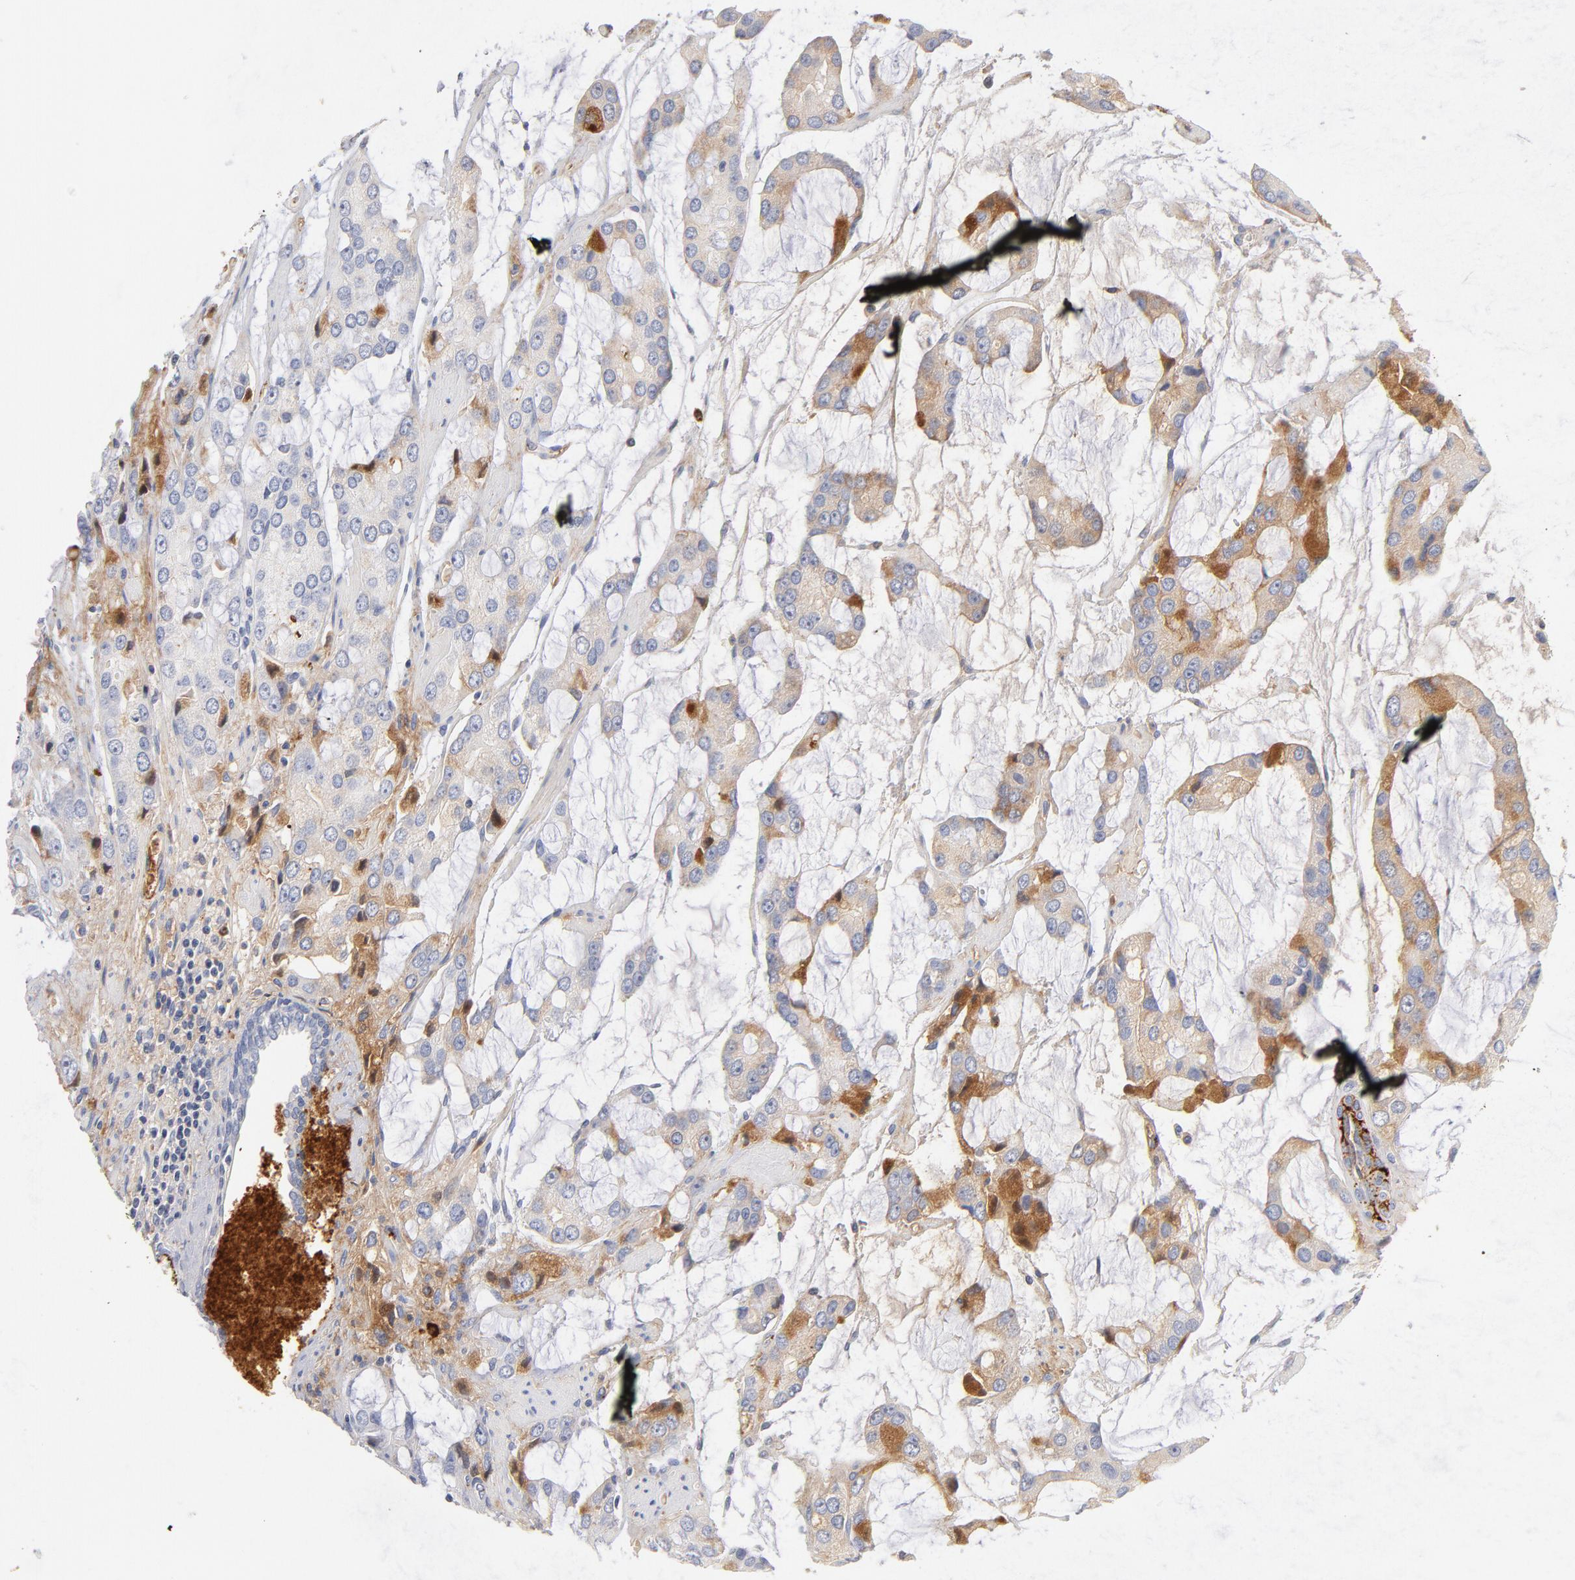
{"staining": {"intensity": "moderate", "quantity": "<25%", "location": "cytoplasmic/membranous"}, "tissue": "prostate cancer", "cell_type": "Tumor cells", "image_type": "cancer", "snomed": [{"axis": "morphology", "description": "Adenocarcinoma, High grade"}, {"axis": "topography", "description": "Prostate"}], "caption": "Immunohistochemical staining of human prostate cancer (high-grade adenocarcinoma) reveals moderate cytoplasmic/membranous protein positivity in approximately <25% of tumor cells. The staining was performed using DAB (3,3'-diaminobenzidine), with brown indicating positive protein expression. Nuclei are stained blue with hematoxylin.", "gene": "PLAT", "patient": {"sex": "male", "age": 67}}